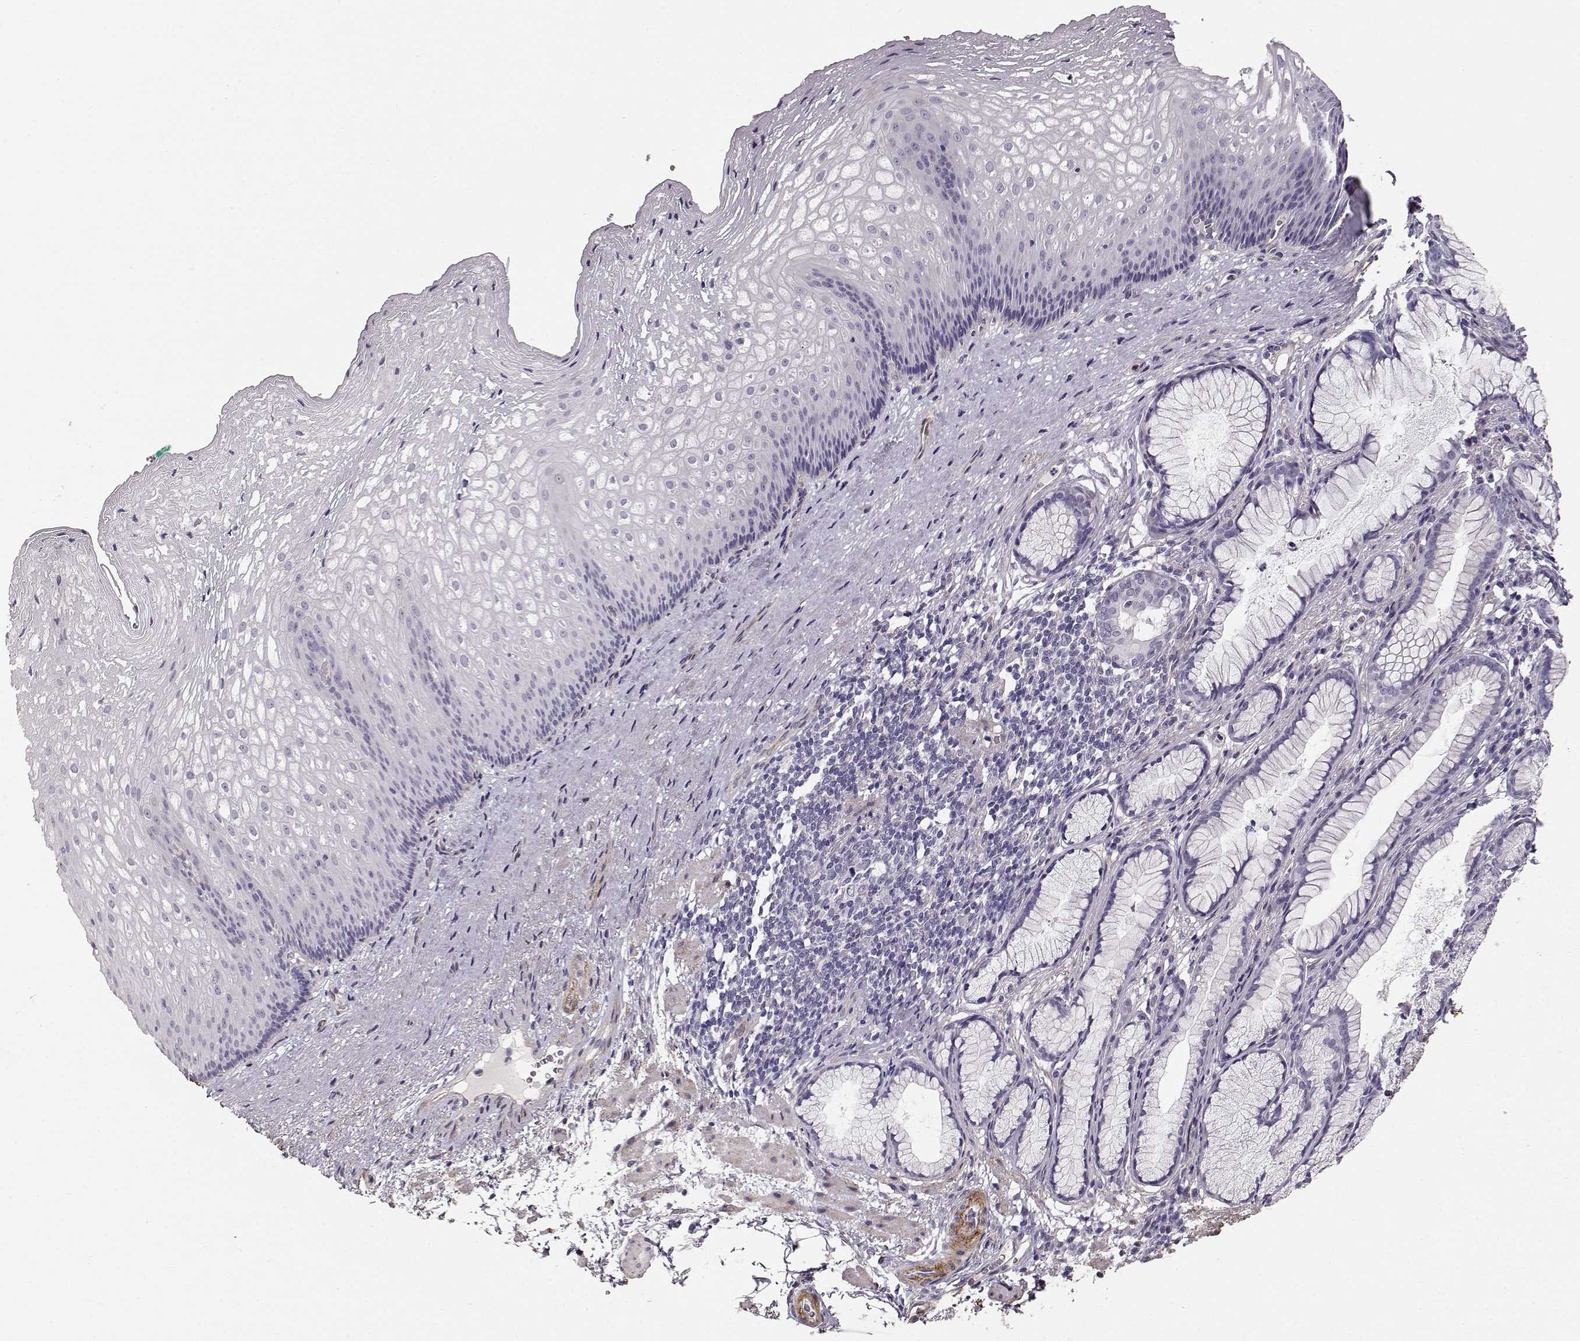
{"staining": {"intensity": "negative", "quantity": "none", "location": "none"}, "tissue": "esophagus", "cell_type": "Squamous epithelial cells", "image_type": "normal", "snomed": [{"axis": "morphology", "description": "Normal tissue, NOS"}, {"axis": "topography", "description": "Esophagus"}], "caption": "DAB (3,3'-diaminobenzidine) immunohistochemical staining of unremarkable esophagus shows no significant staining in squamous epithelial cells. (Stains: DAB (3,3'-diaminobenzidine) immunohistochemistry with hematoxylin counter stain, Microscopy: brightfield microscopy at high magnification).", "gene": "LAMC1", "patient": {"sex": "male", "age": 76}}